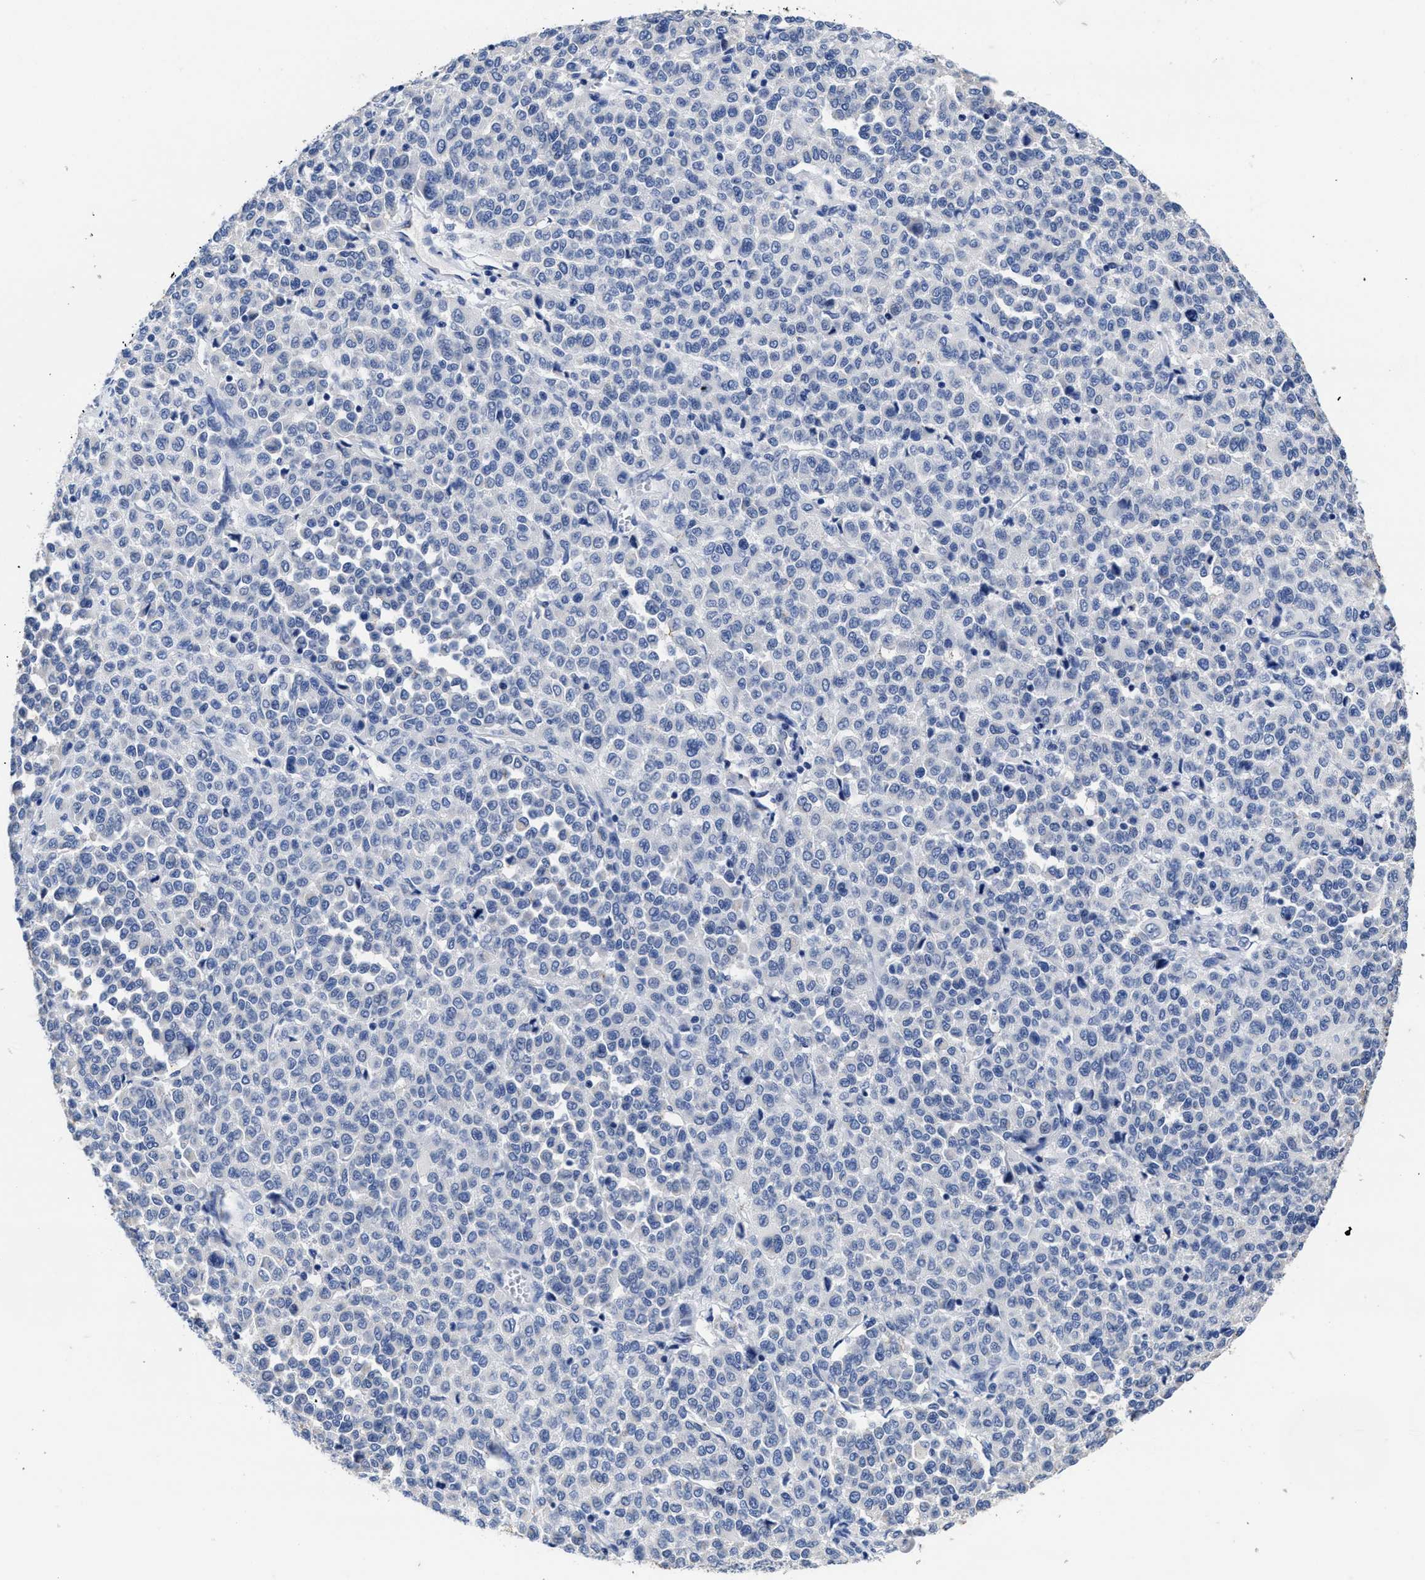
{"staining": {"intensity": "negative", "quantity": "none", "location": "none"}, "tissue": "melanoma", "cell_type": "Tumor cells", "image_type": "cancer", "snomed": [{"axis": "morphology", "description": "Malignant melanoma, Metastatic site"}, {"axis": "topography", "description": "Pancreas"}], "caption": "Human malignant melanoma (metastatic site) stained for a protein using immunohistochemistry (IHC) displays no staining in tumor cells.", "gene": "HOOK1", "patient": {"sex": "female", "age": 30}}